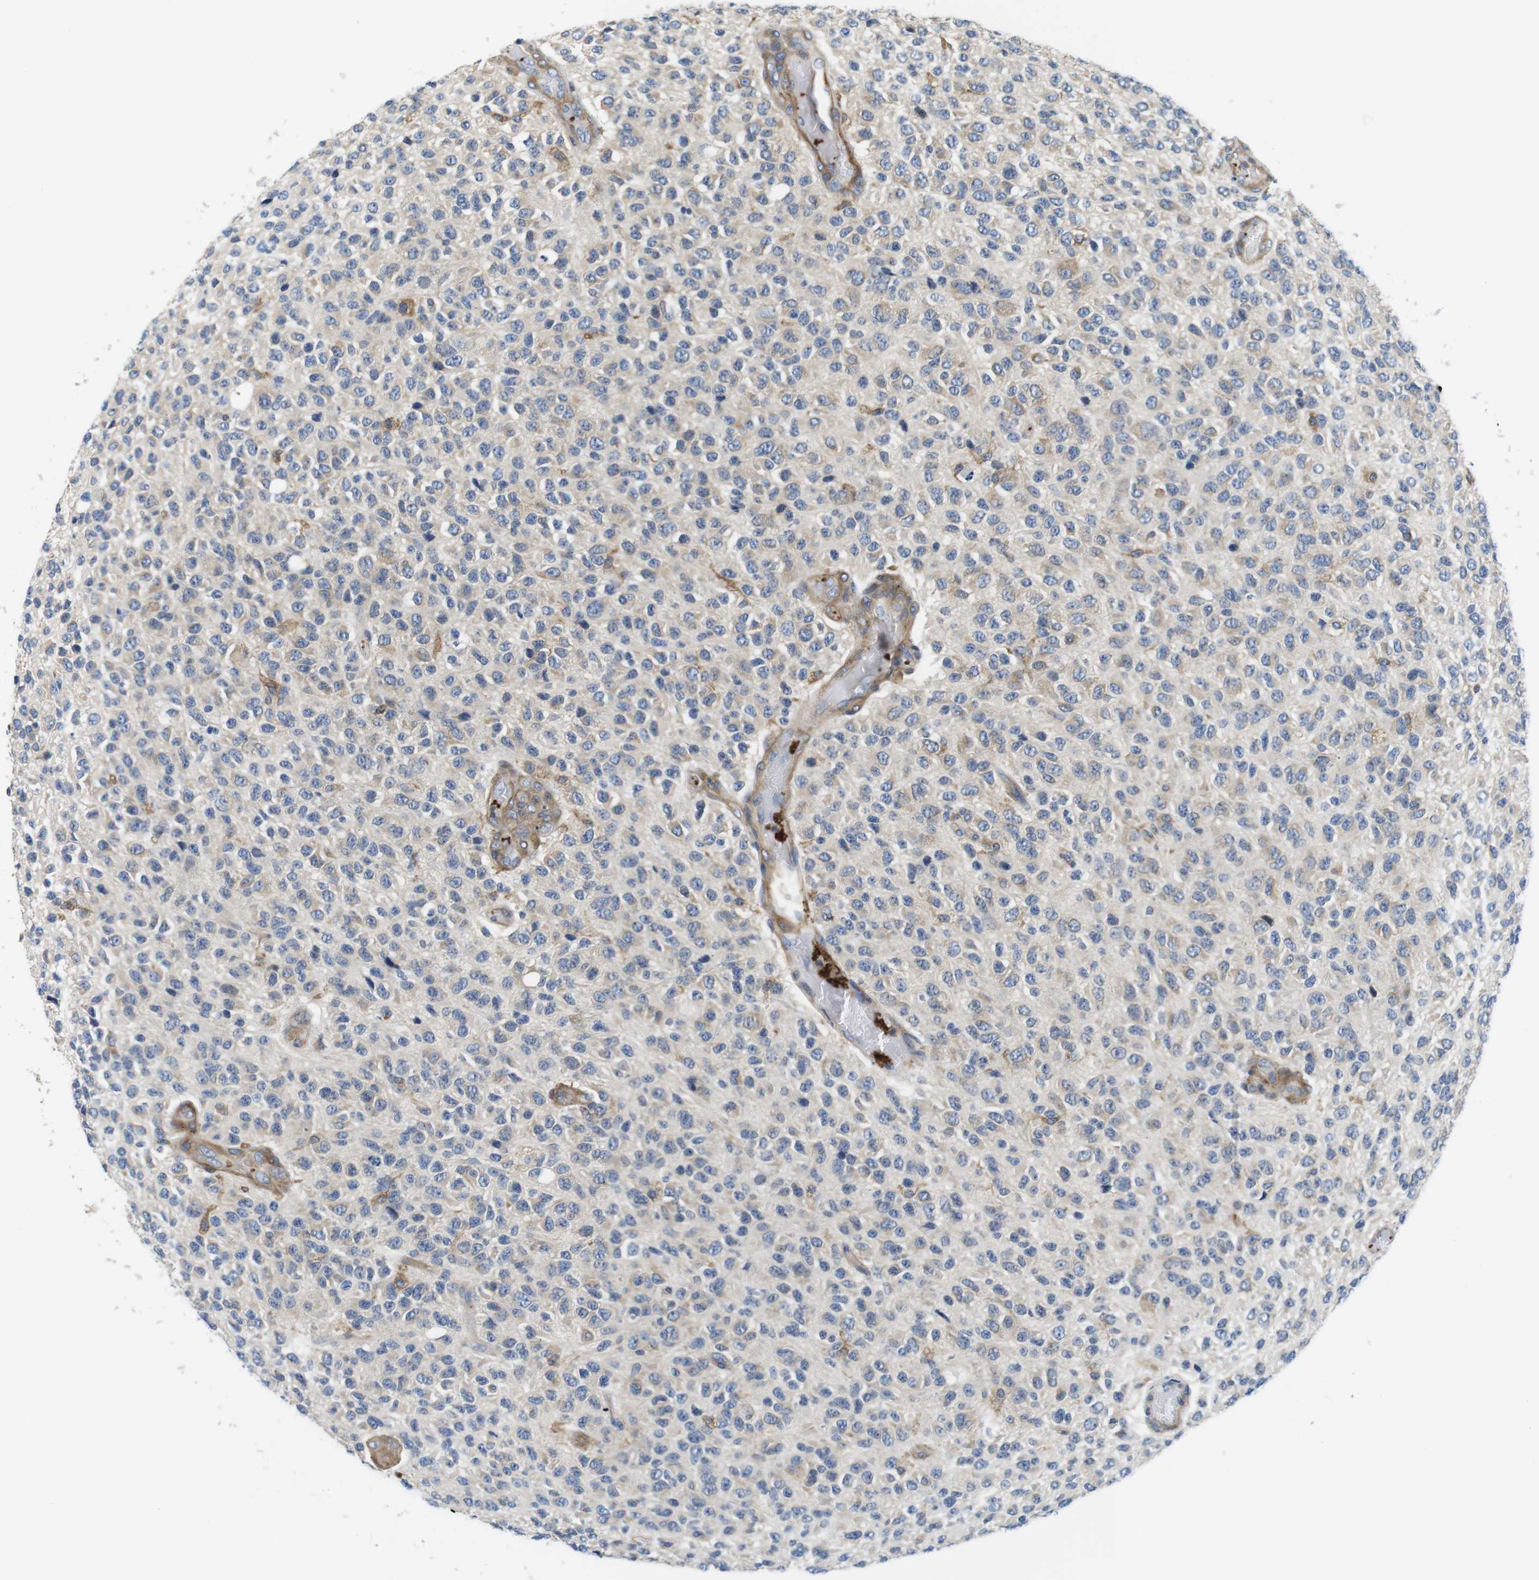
{"staining": {"intensity": "weak", "quantity": "<25%", "location": "cytoplasmic/membranous"}, "tissue": "glioma", "cell_type": "Tumor cells", "image_type": "cancer", "snomed": [{"axis": "morphology", "description": "Glioma, malignant, High grade"}, {"axis": "topography", "description": "pancreas cauda"}], "caption": "DAB immunohistochemical staining of glioma demonstrates no significant staining in tumor cells.", "gene": "HERPUD2", "patient": {"sex": "male", "age": 60}}